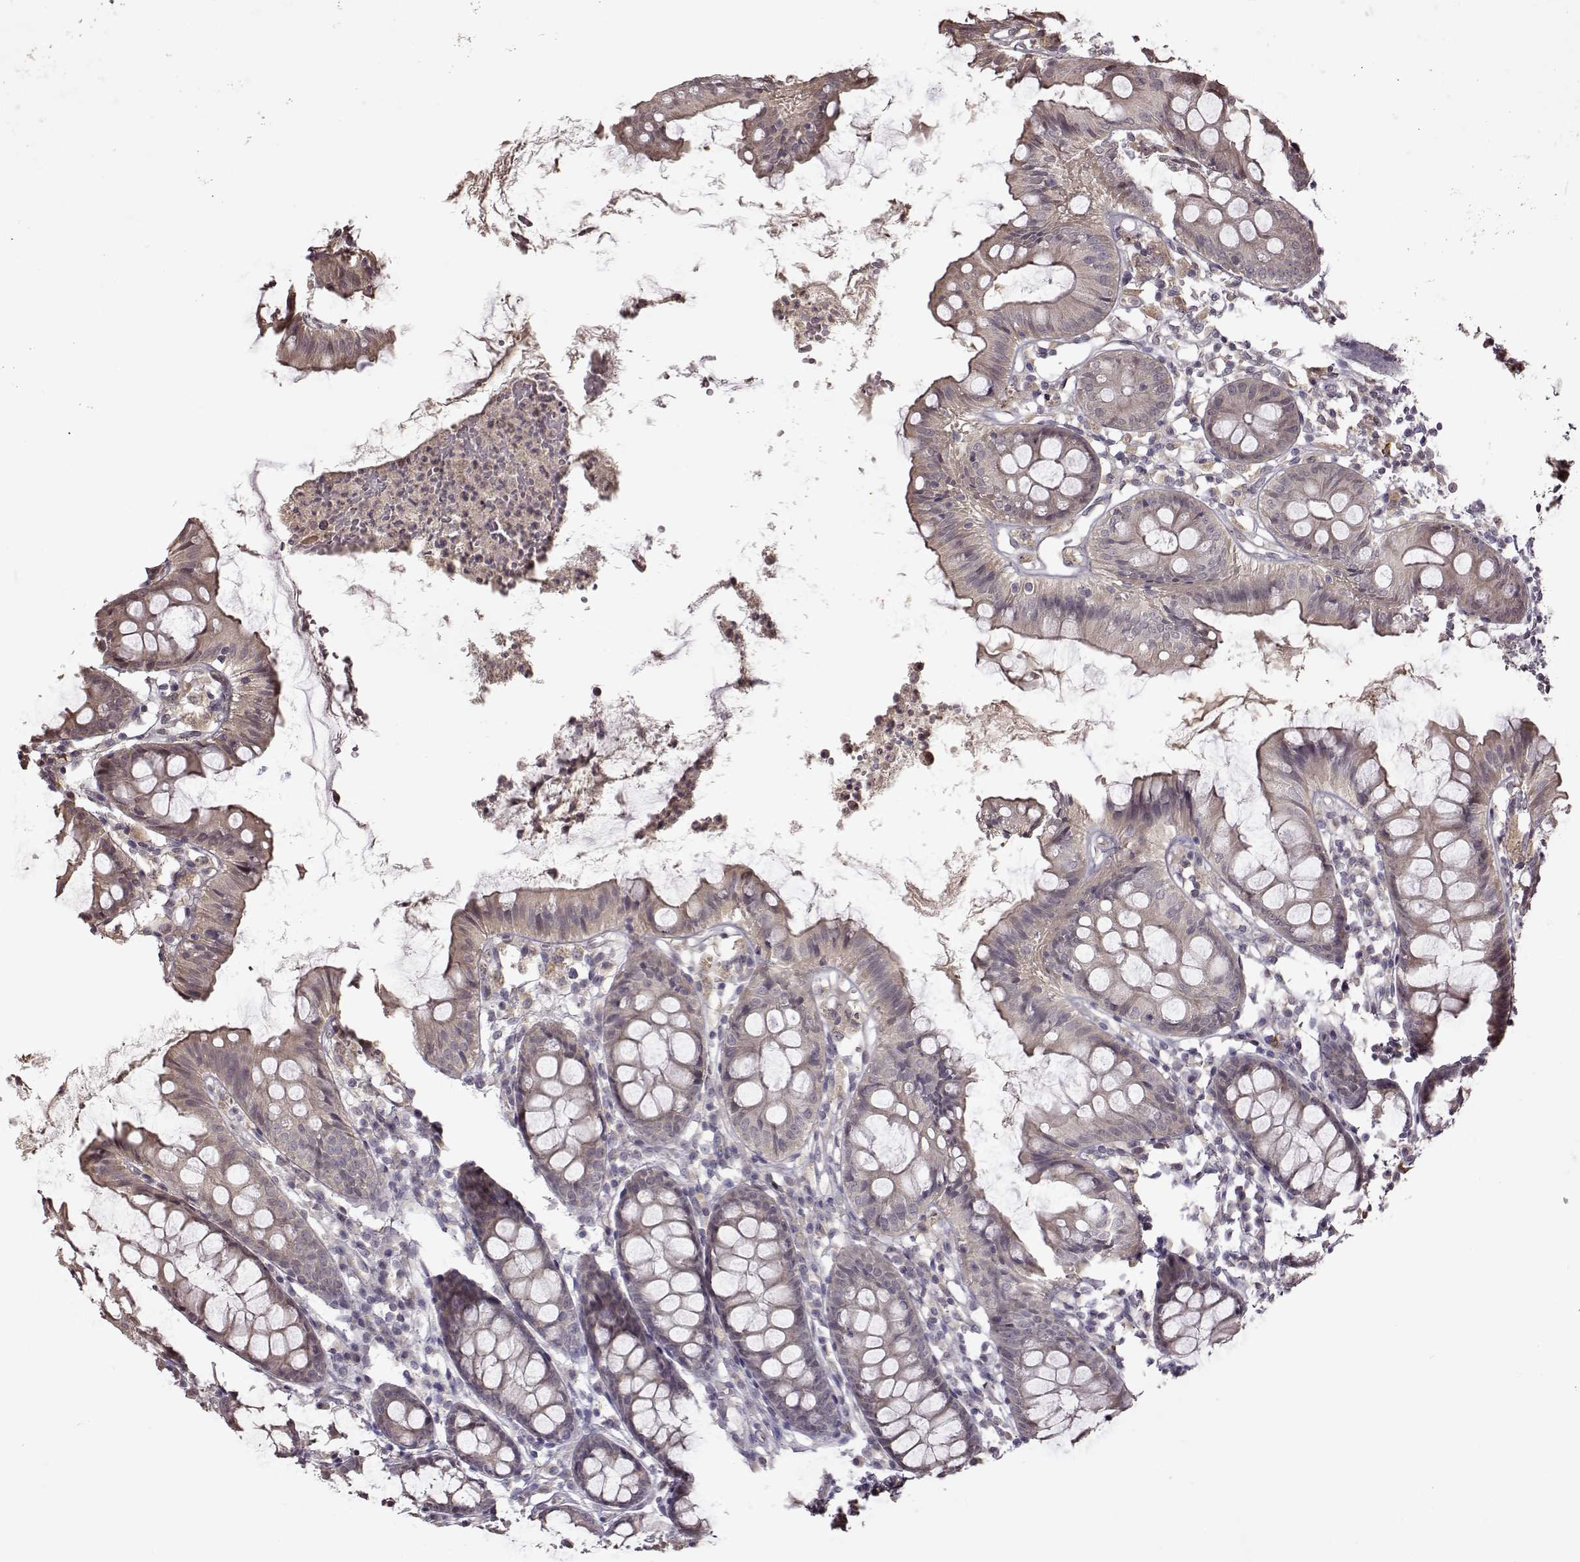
{"staining": {"intensity": "negative", "quantity": "none", "location": "none"}, "tissue": "colon", "cell_type": "Endothelial cells", "image_type": "normal", "snomed": [{"axis": "morphology", "description": "Normal tissue, NOS"}, {"axis": "topography", "description": "Colon"}], "caption": "This is a micrograph of immunohistochemistry staining of benign colon, which shows no positivity in endothelial cells.", "gene": "CRB1", "patient": {"sex": "female", "age": 84}}